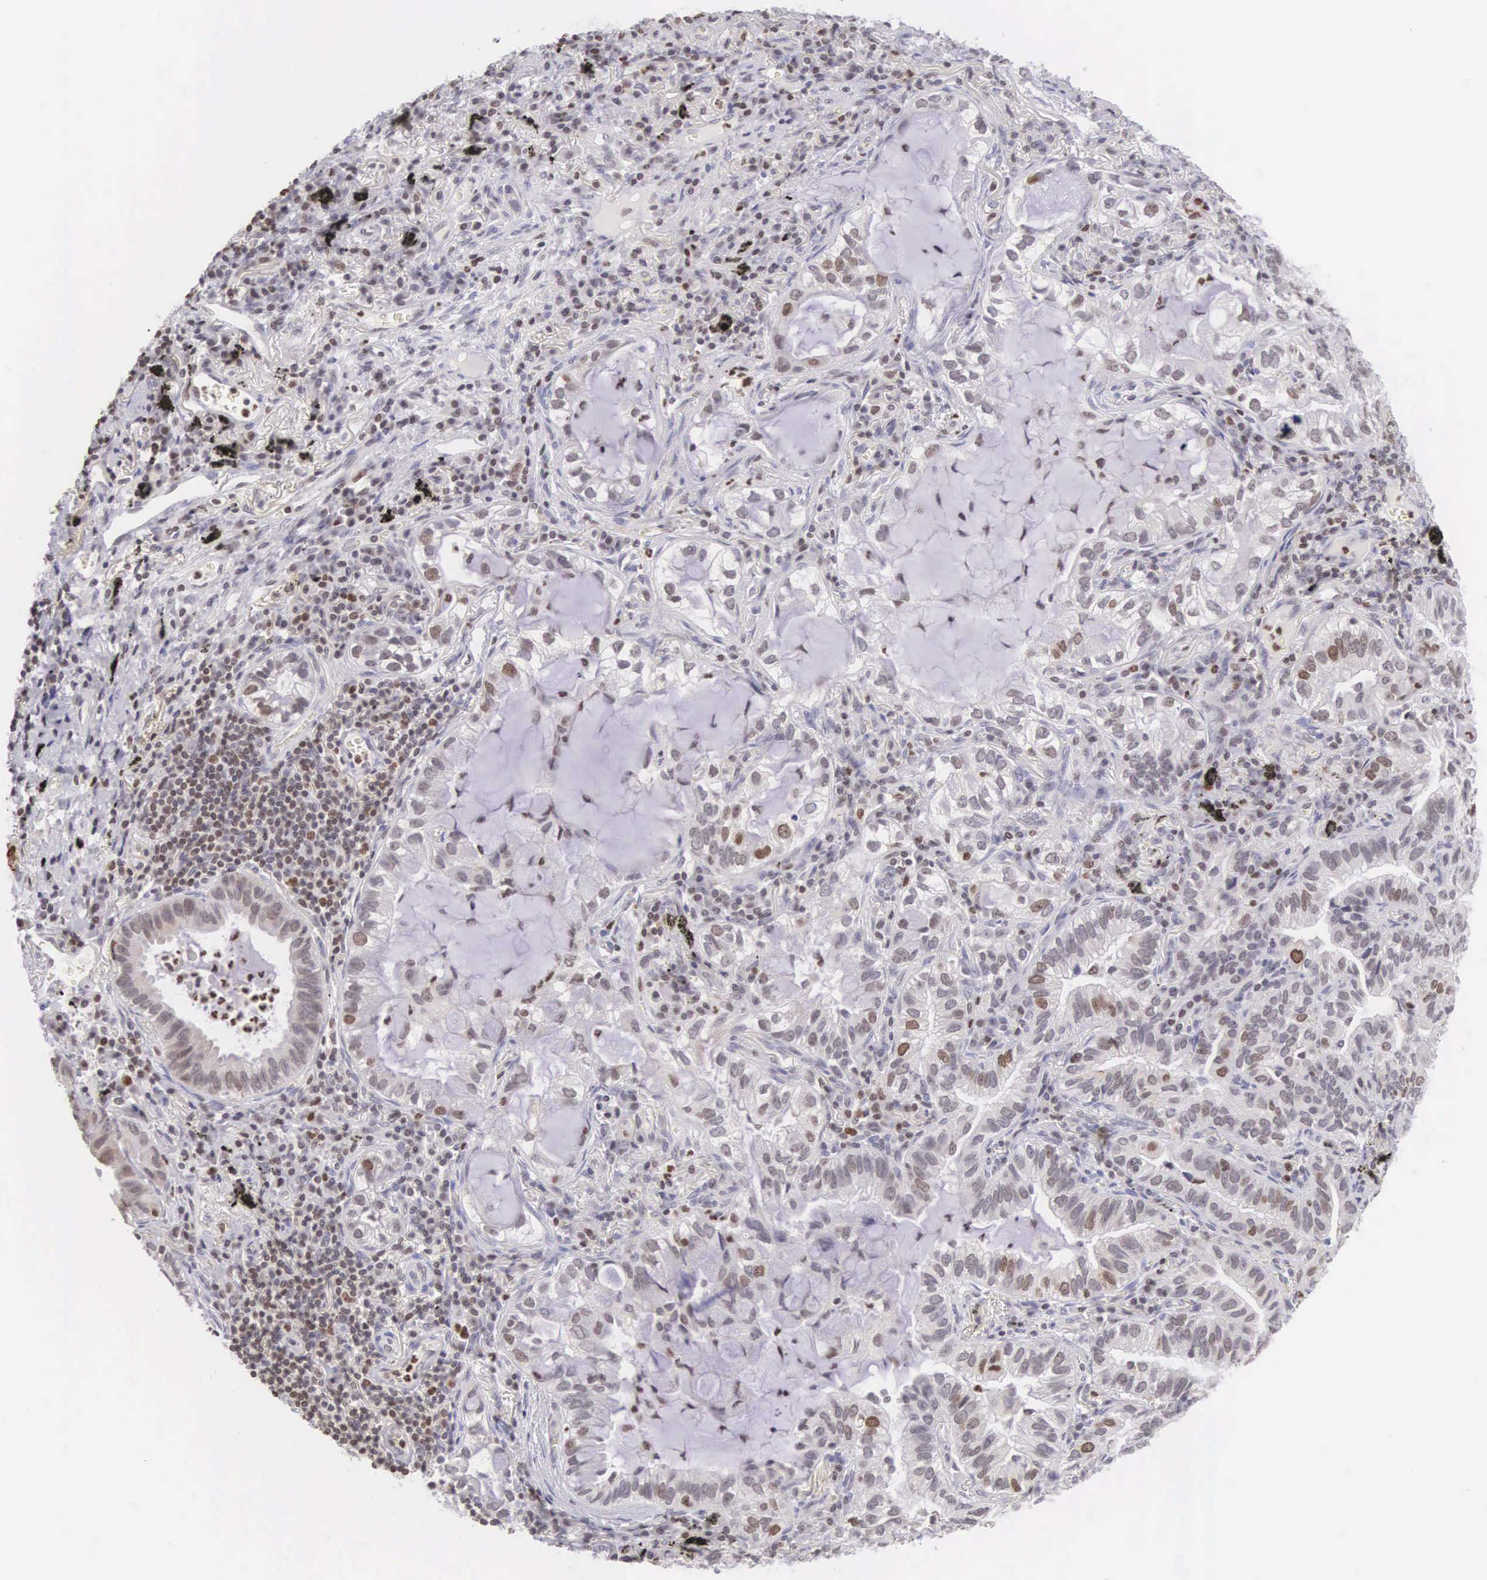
{"staining": {"intensity": "weak", "quantity": "25%-75%", "location": "nuclear"}, "tissue": "lung cancer", "cell_type": "Tumor cells", "image_type": "cancer", "snomed": [{"axis": "morphology", "description": "Adenocarcinoma, NOS"}, {"axis": "topography", "description": "Lung"}], "caption": "There is low levels of weak nuclear expression in tumor cells of adenocarcinoma (lung), as demonstrated by immunohistochemical staining (brown color).", "gene": "VRK1", "patient": {"sex": "female", "age": 50}}